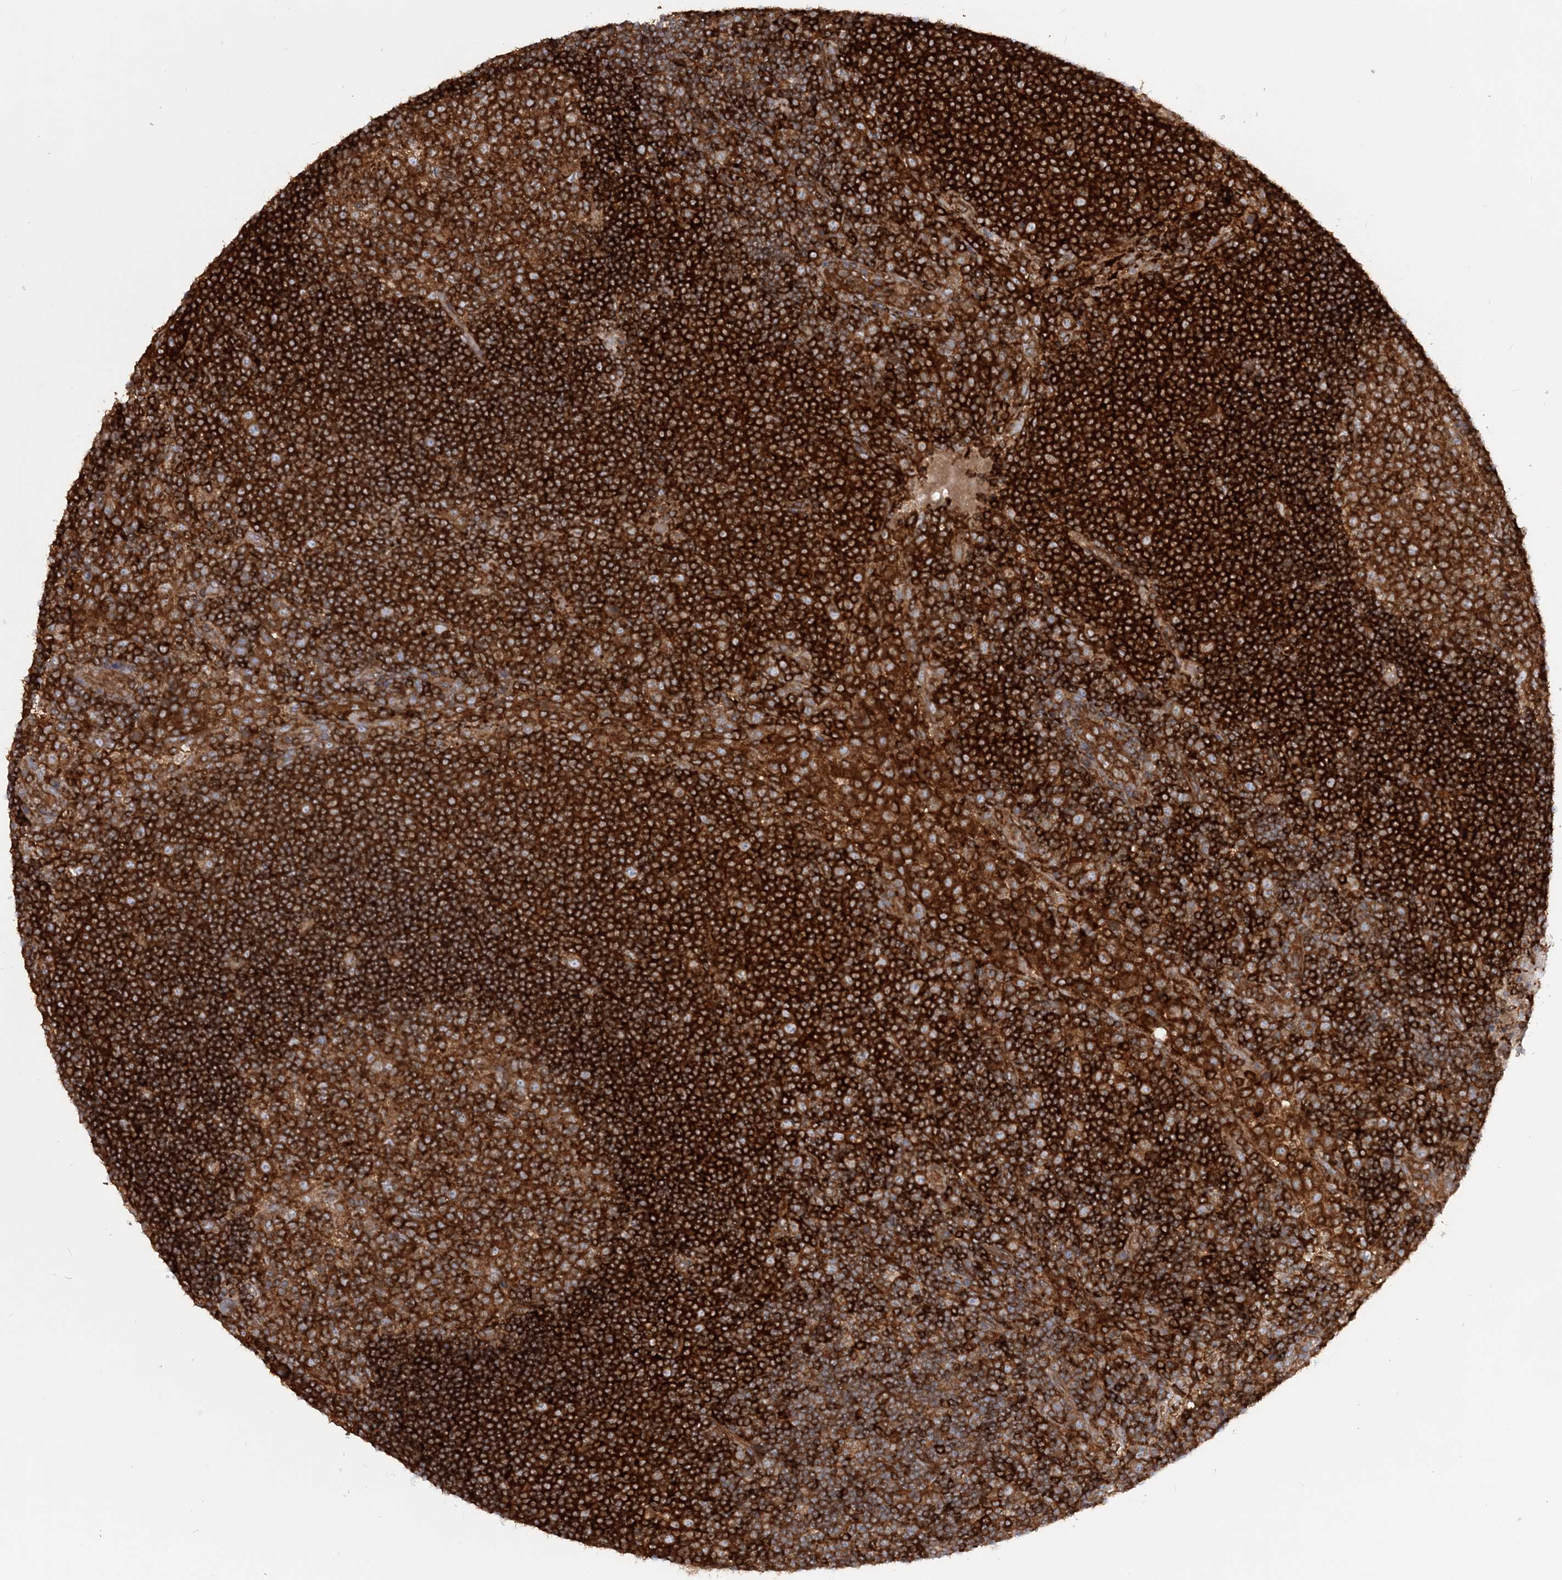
{"staining": {"intensity": "strong", "quantity": ">75%", "location": "cytoplasmic/membranous"}, "tissue": "lymph node", "cell_type": "Germinal center cells", "image_type": "normal", "snomed": [{"axis": "morphology", "description": "Normal tissue, NOS"}, {"axis": "topography", "description": "Lymph node"}], "caption": "The histopathology image displays staining of unremarkable lymph node, revealing strong cytoplasmic/membranous protein staining (brown color) within germinal center cells.", "gene": "TBC1D5", "patient": {"sex": "female", "age": 53}}